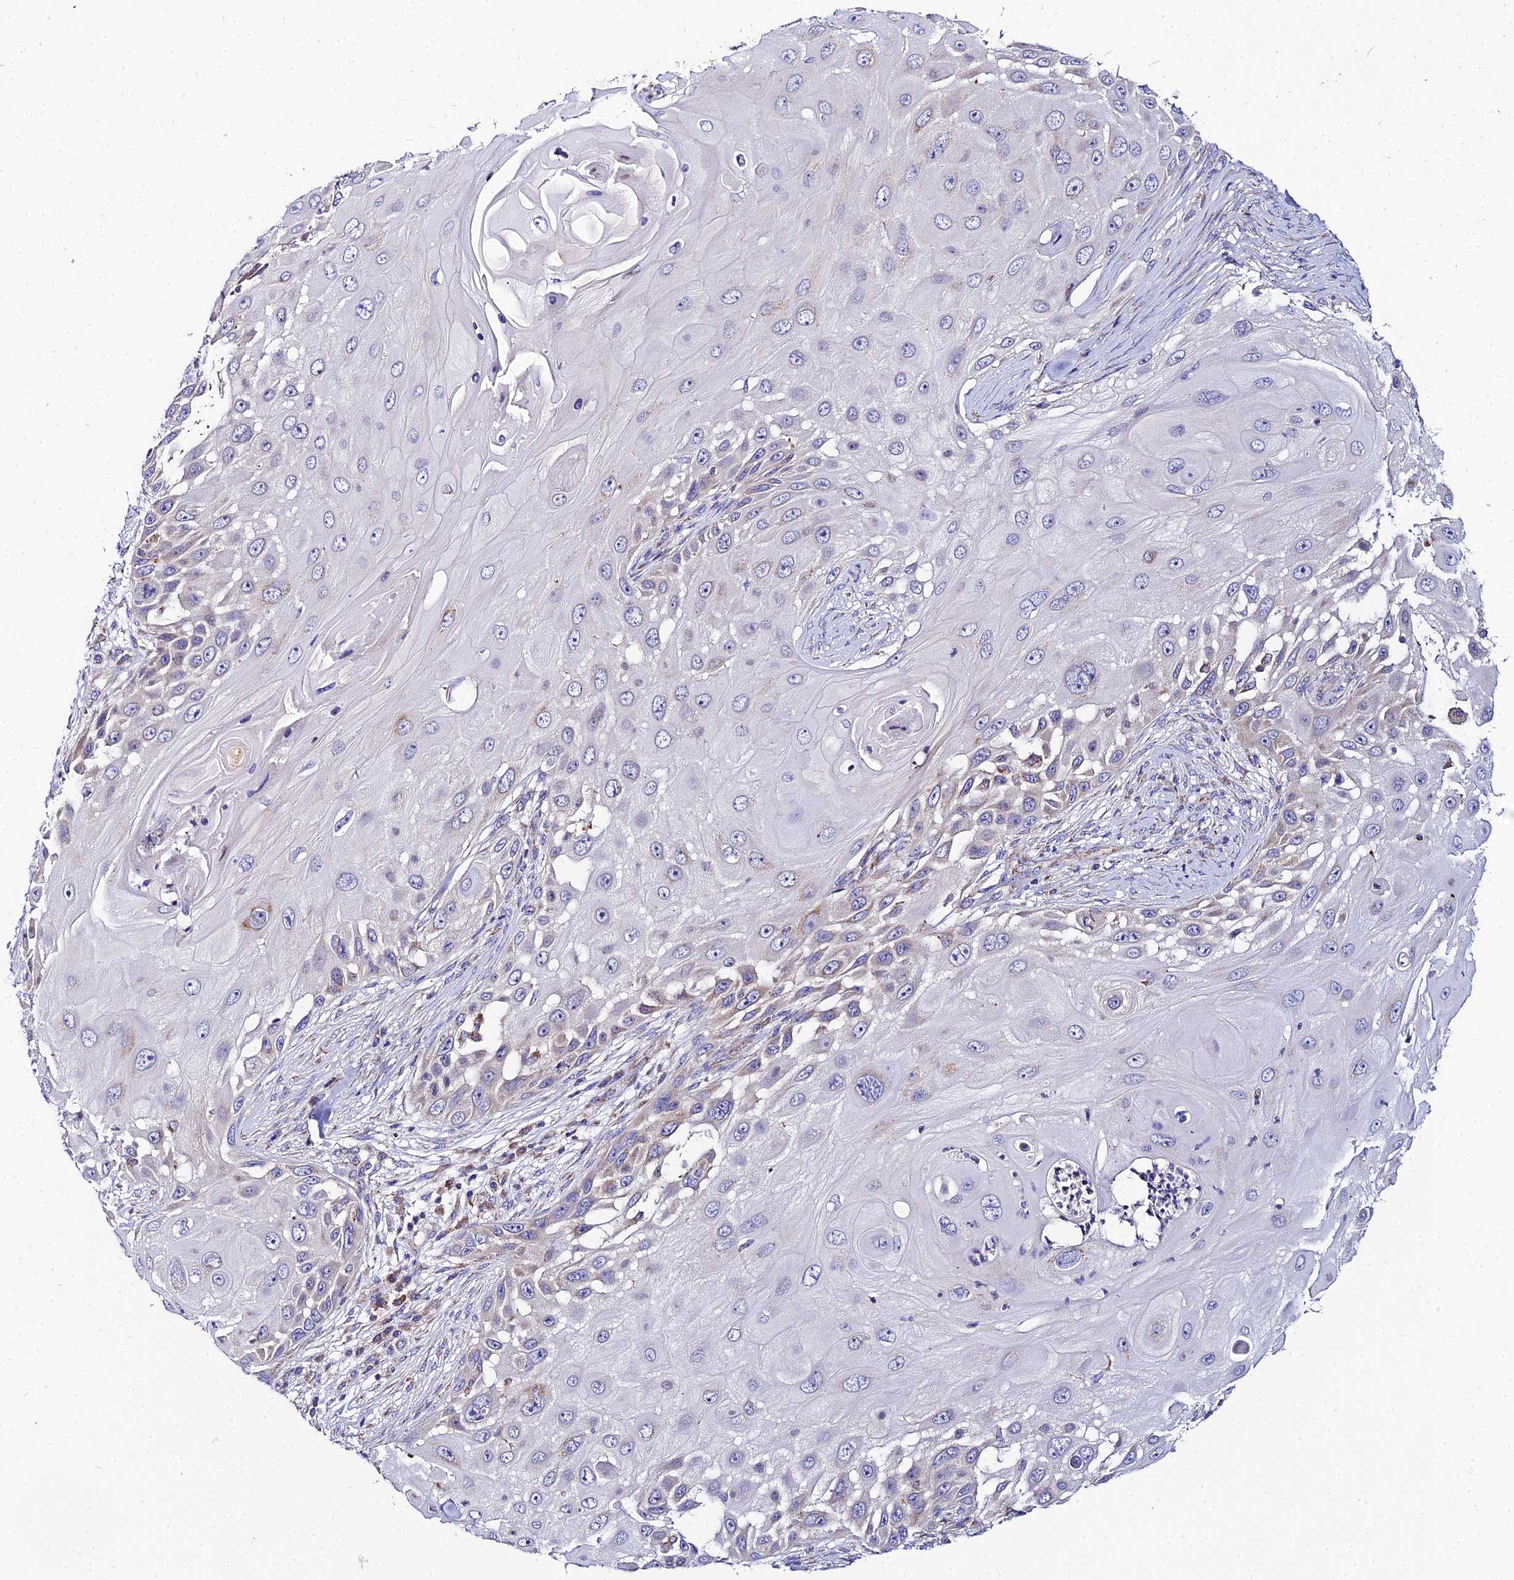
{"staining": {"intensity": "weak", "quantity": "<25%", "location": "cytoplasmic/membranous"}, "tissue": "skin cancer", "cell_type": "Tumor cells", "image_type": "cancer", "snomed": [{"axis": "morphology", "description": "Squamous cell carcinoma, NOS"}, {"axis": "topography", "description": "Skin"}], "caption": "Protein analysis of skin squamous cell carcinoma reveals no significant staining in tumor cells.", "gene": "NIPSNAP3A", "patient": {"sex": "female", "age": 44}}